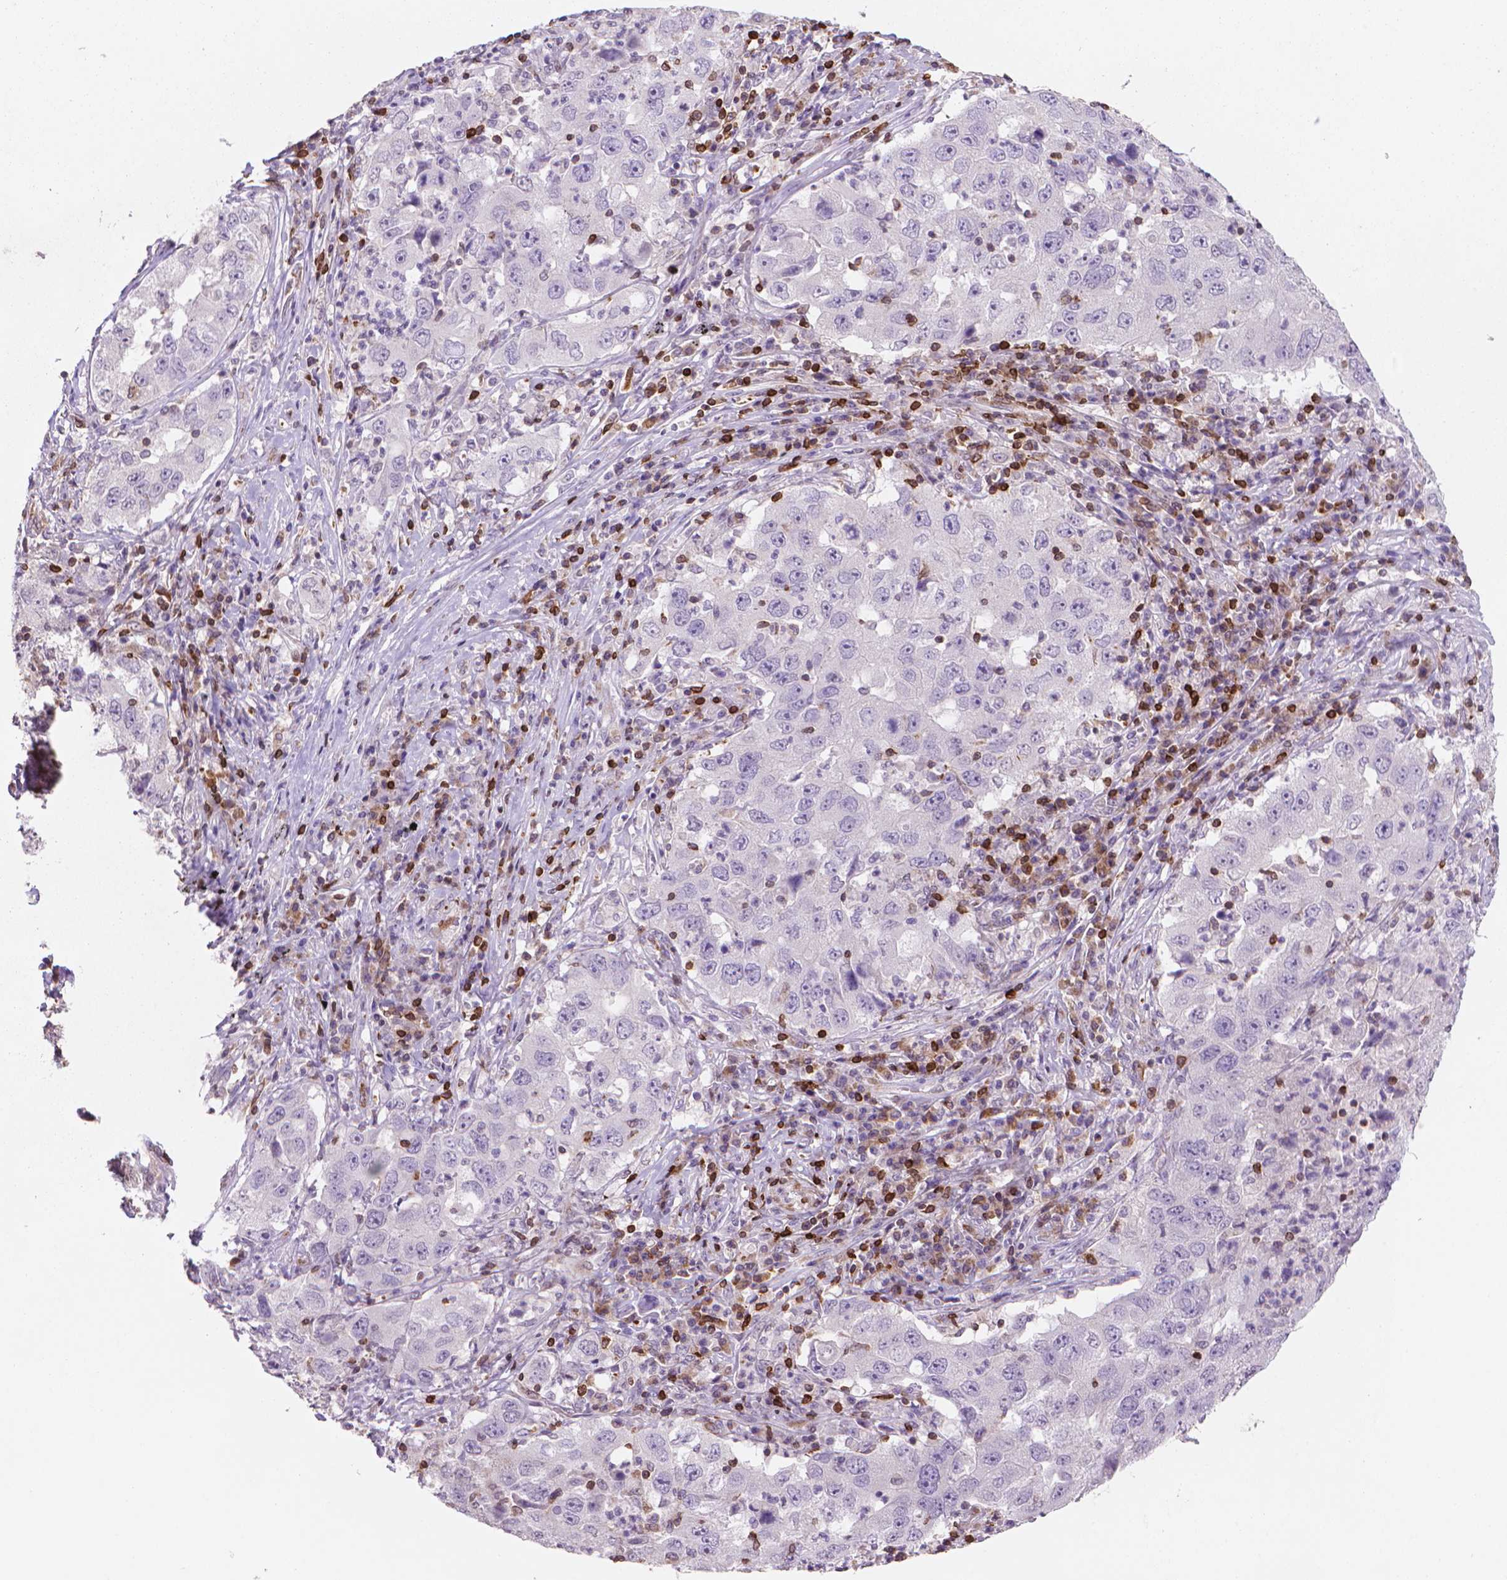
{"staining": {"intensity": "negative", "quantity": "none", "location": "none"}, "tissue": "lung cancer", "cell_type": "Tumor cells", "image_type": "cancer", "snomed": [{"axis": "morphology", "description": "Adenocarcinoma, NOS"}, {"axis": "topography", "description": "Lung"}], "caption": "Tumor cells show no significant expression in adenocarcinoma (lung).", "gene": "BCL2", "patient": {"sex": "male", "age": 73}}